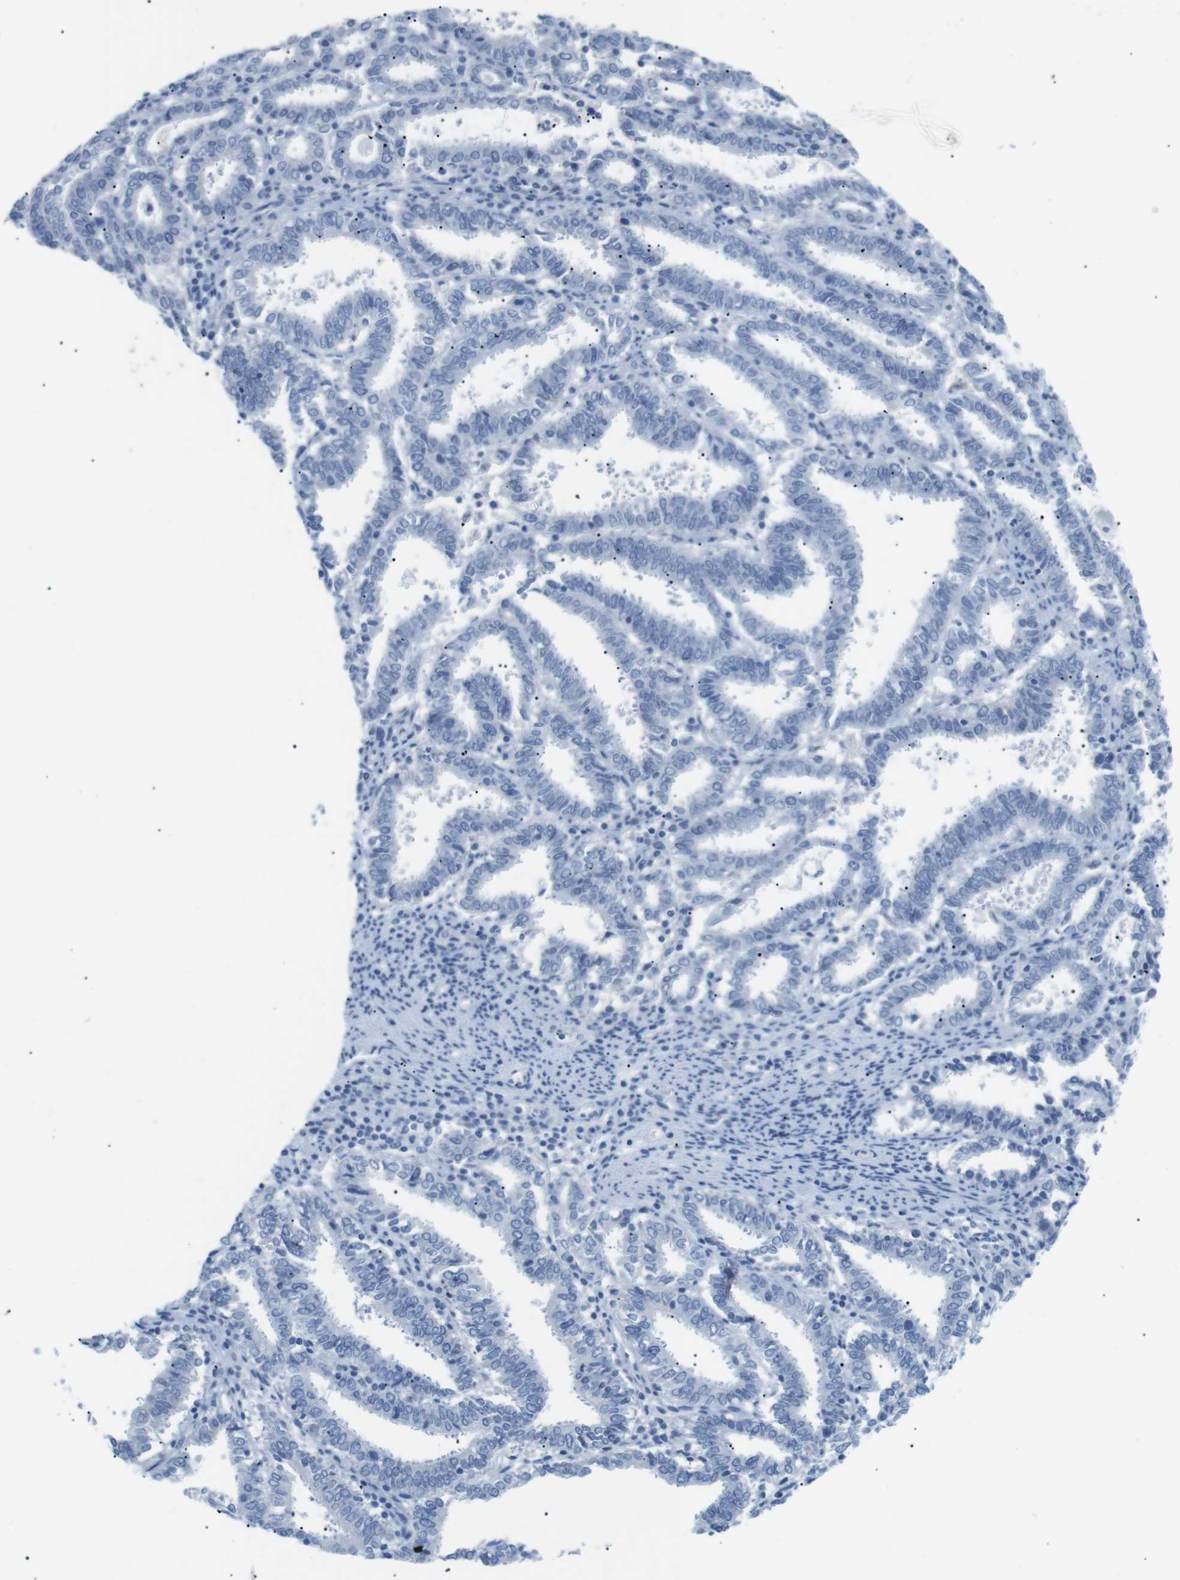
{"staining": {"intensity": "negative", "quantity": "none", "location": "none"}, "tissue": "endometrial cancer", "cell_type": "Tumor cells", "image_type": "cancer", "snomed": [{"axis": "morphology", "description": "Adenocarcinoma, NOS"}, {"axis": "topography", "description": "Uterus"}], "caption": "Immunohistochemical staining of endometrial adenocarcinoma displays no significant positivity in tumor cells.", "gene": "HBG2", "patient": {"sex": "female", "age": 83}}